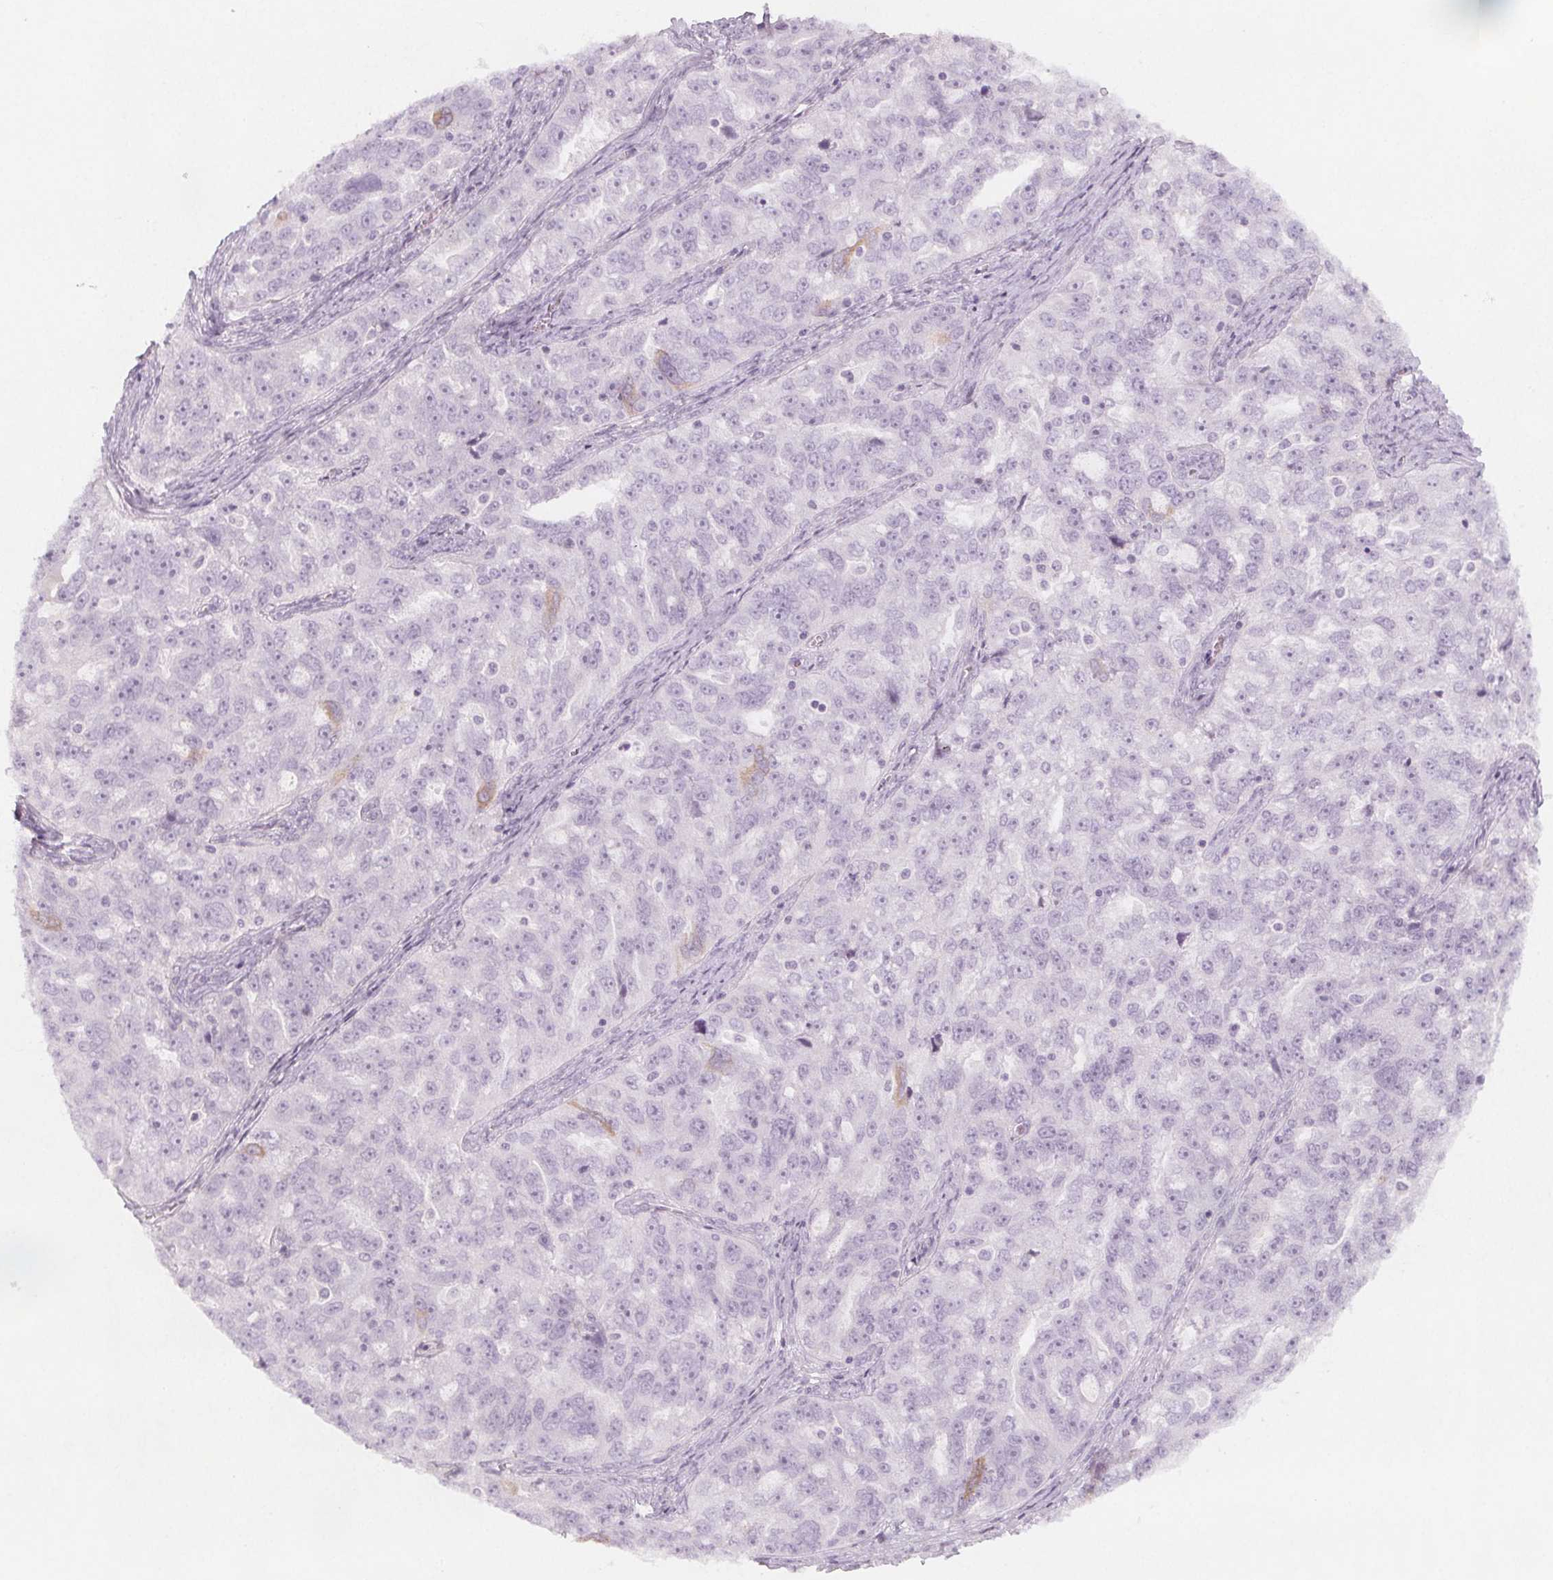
{"staining": {"intensity": "negative", "quantity": "none", "location": "none"}, "tissue": "ovarian cancer", "cell_type": "Tumor cells", "image_type": "cancer", "snomed": [{"axis": "morphology", "description": "Cystadenocarcinoma, serous, NOS"}, {"axis": "topography", "description": "Ovary"}], "caption": "This photomicrograph is of ovarian cancer (serous cystadenocarcinoma) stained with IHC to label a protein in brown with the nuclei are counter-stained blue. There is no positivity in tumor cells.", "gene": "MAP1A", "patient": {"sex": "female", "age": 51}}